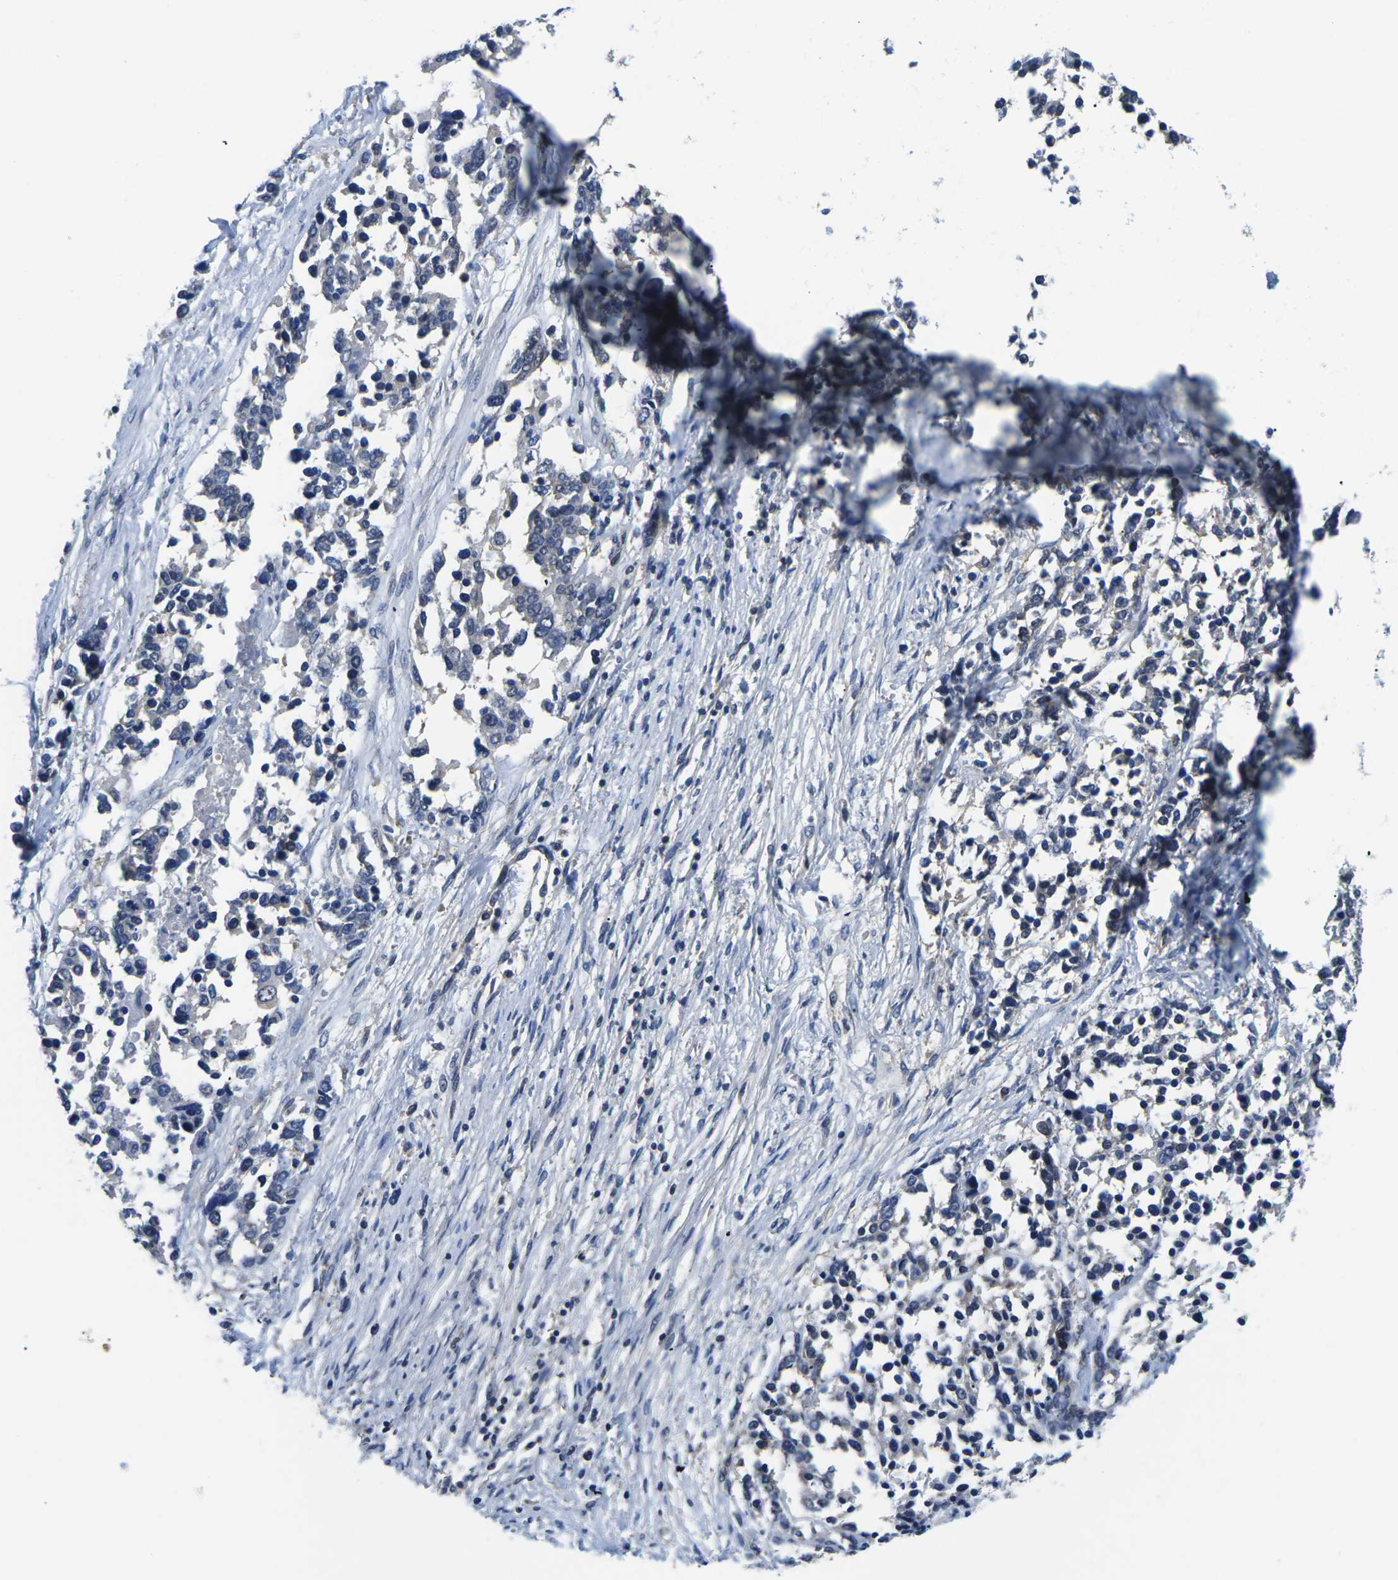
{"staining": {"intensity": "negative", "quantity": "none", "location": "none"}, "tissue": "ovarian cancer", "cell_type": "Tumor cells", "image_type": "cancer", "snomed": [{"axis": "morphology", "description": "Cystadenocarcinoma, serous, NOS"}, {"axis": "topography", "description": "Ovary"}], "caption": "A micrograph of human serous cystadenocarcinoma (ovarian) is negative for staining in tumor cells.", "gene": "GSK3B", "patient": {"sex": "female", "age": 44}}